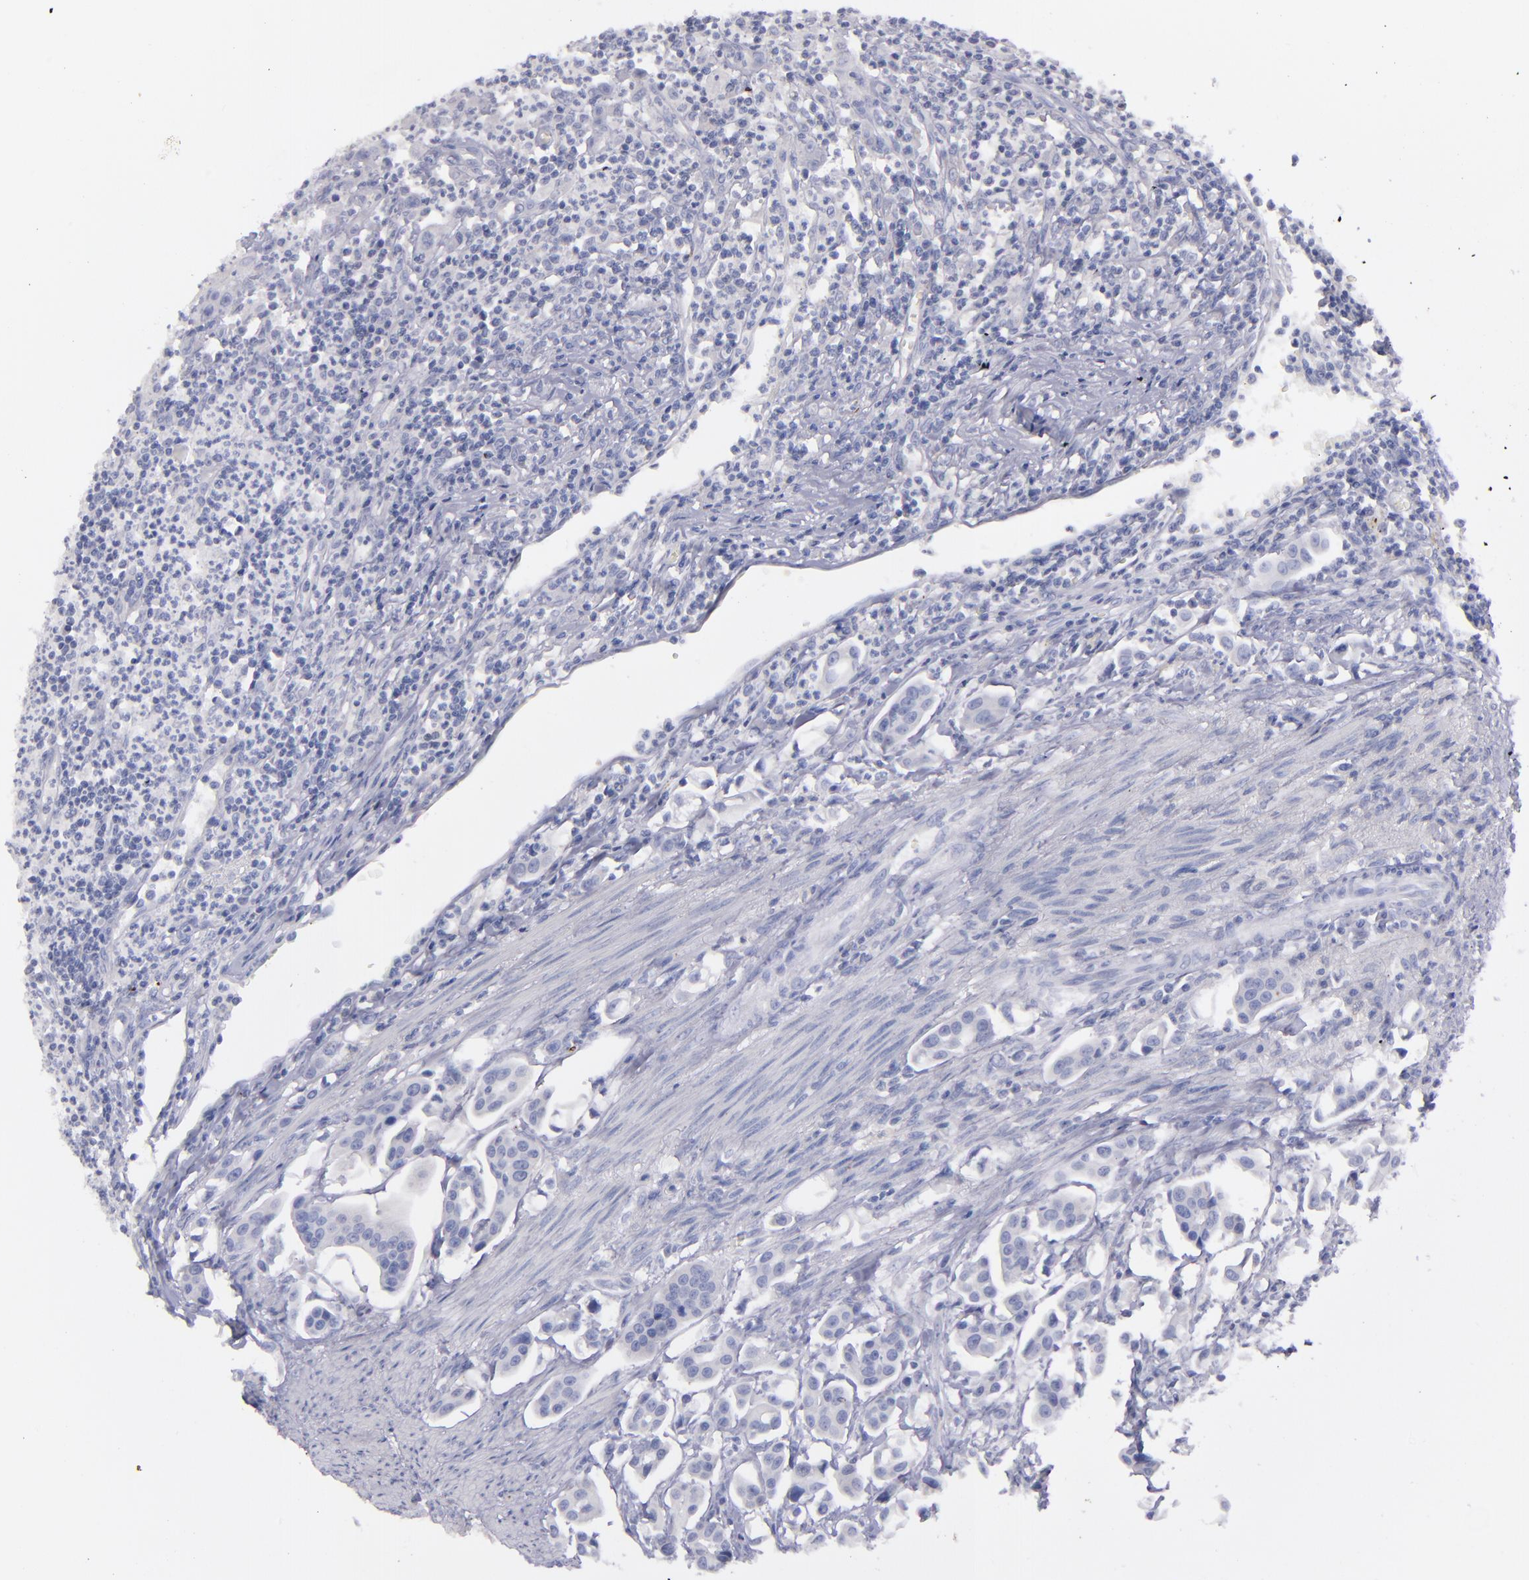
{"staining": {"intensity": "negative", "quantity": "none", "location": "none"}, "tissue": "urothelial cancer", "cell_type": "Tumor cells", "image_type": "cancer", "snomed": [{"axis": "morphology", "description": "Urothelial carcinoma, High grade"}, {"axis": "topography", "description": "Urinary bladder"}], "caption": "Human urothelial cancer stained for a protein using IHC reveals no expression in tumor cells.", "gene": "SNAP25", "patient": {"sex": "male", "age": 66}}